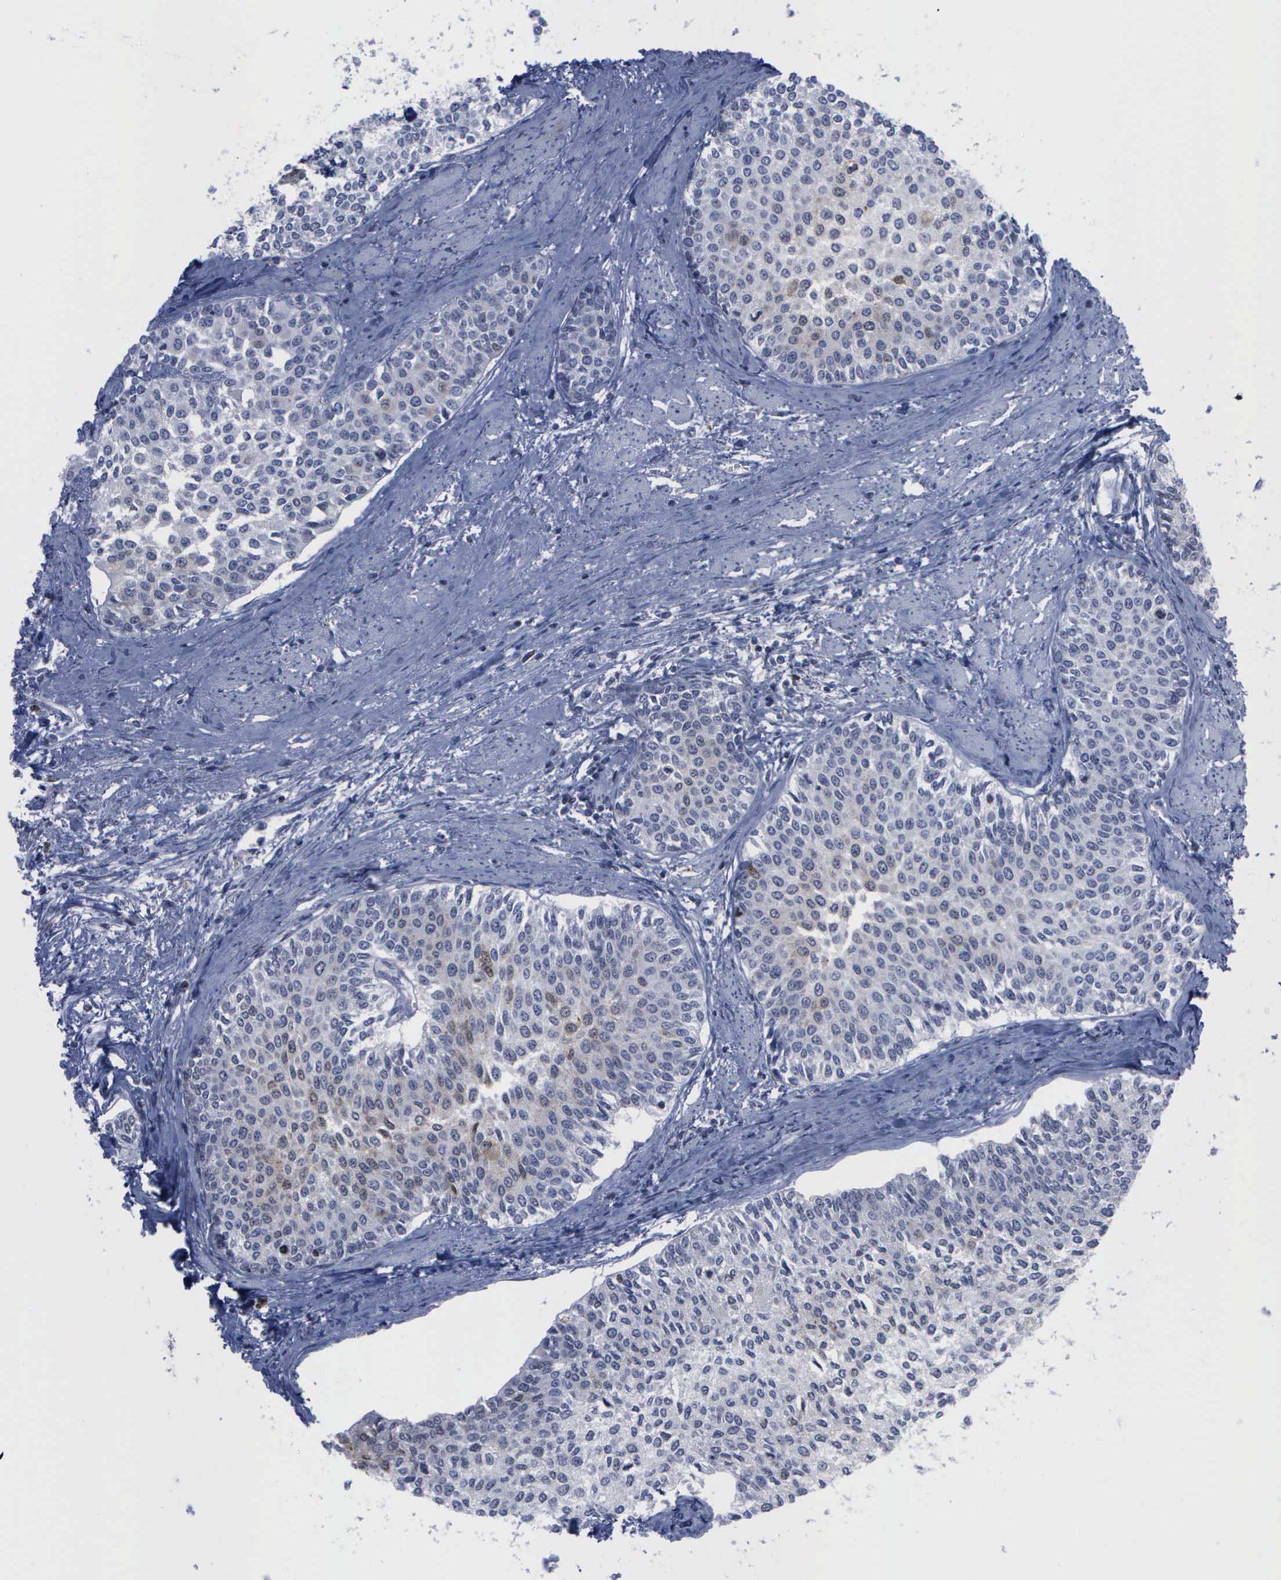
{"staining": {"intensity": "weak", "quantity": "<25%", "location": "cytoplasmic/membranous"}, "tissue": "urothelial cancer", "cell_type": "Tumor cells", "image_type": "cancer", "snomed": [{"axis": "morphology", "description": "Urothelial carcinoma, Low grade"}, {"axis": "topography", "description": "Urinary bladder"}], "caption": "DAB immunohistochemical staining of urothelial cancer reveals no significant positivity in tumor cells.", "gene": "CSTA", "patient": {"sex": "female", "age": 73}}